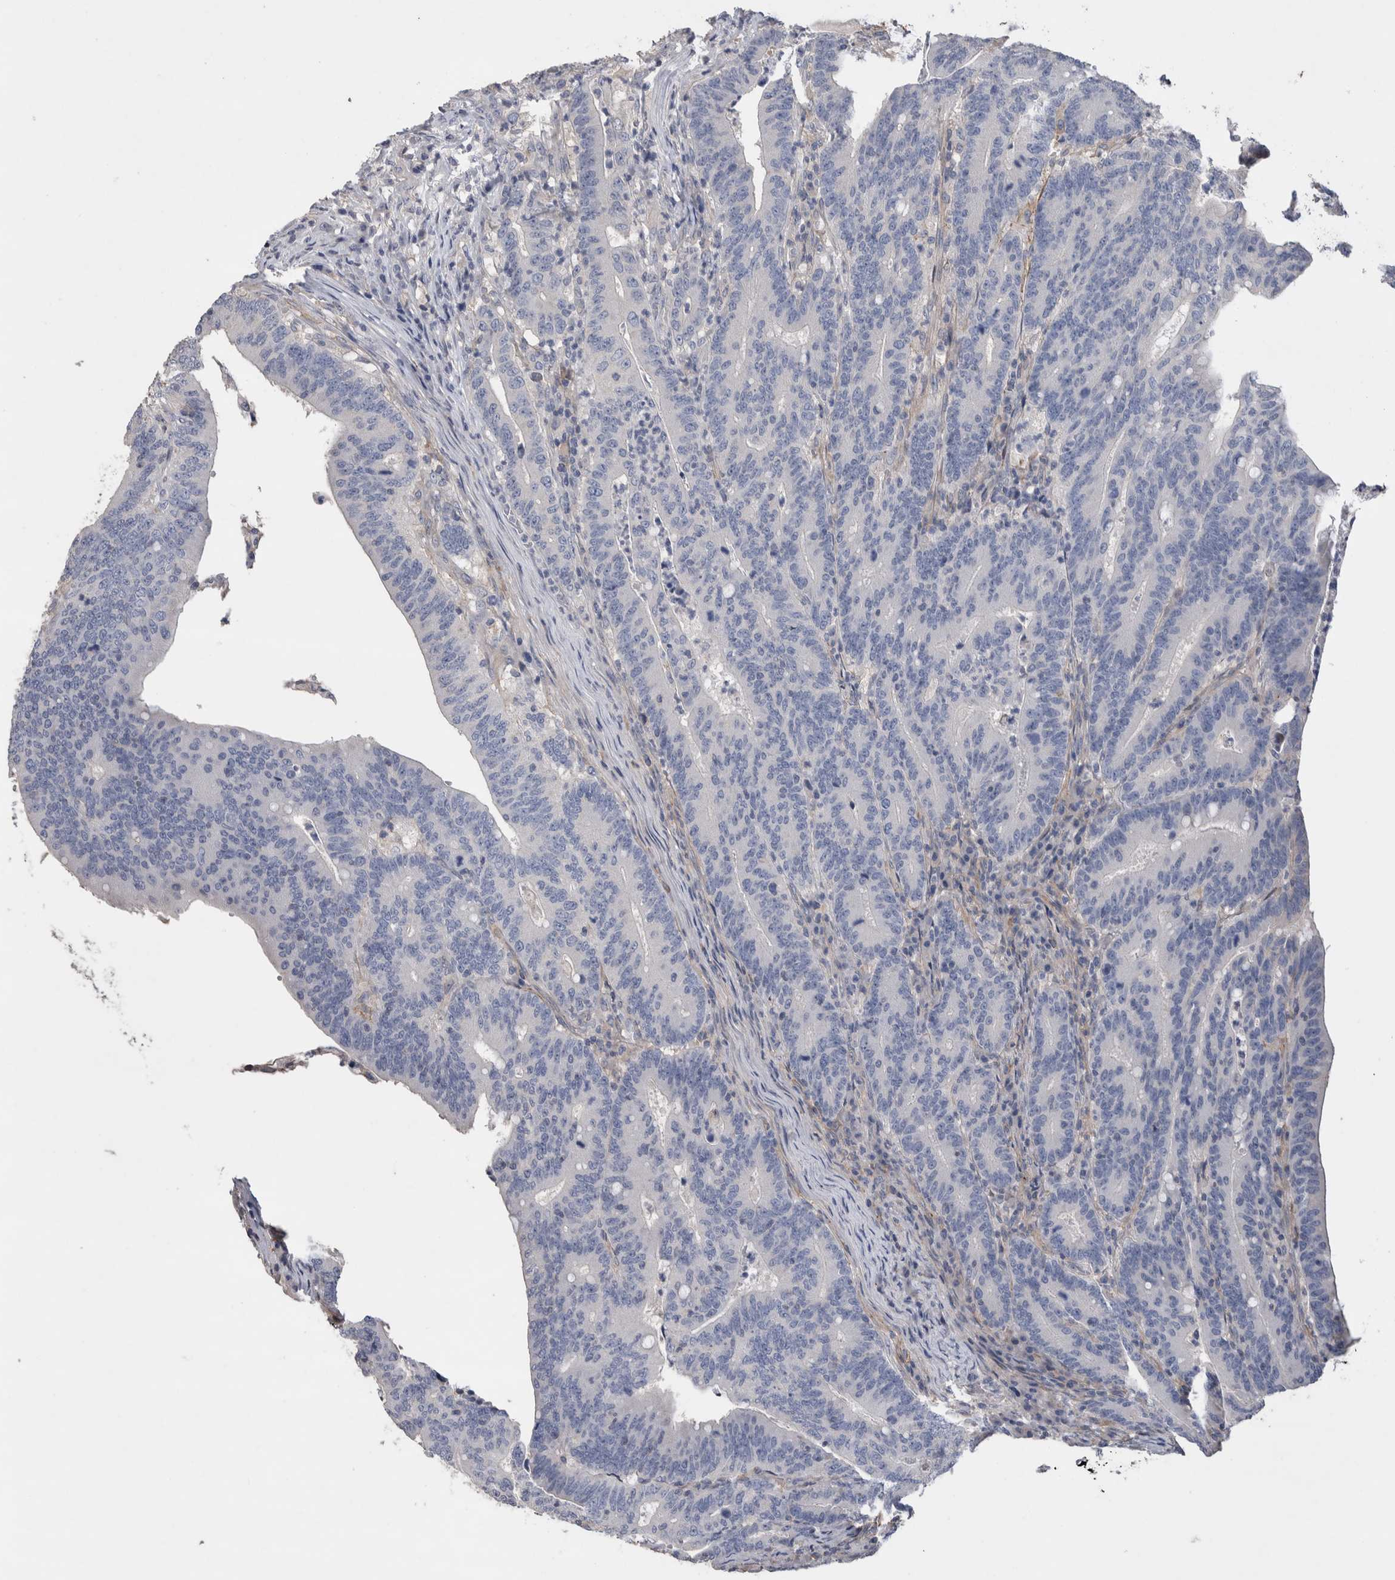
{"staining": {"intensity": "negative", "quantity": "none", "location": "none"}, "tissue": "colorectal cancer", "cell_type": "Tumor cells", "image_type": "cancer", "snomed": [{"axis": "morphology", "description": "Adenocarcinoma, NOS"}, {"axis": "topography", "description": "Colon"}], "caption": "Colorectal cancer (adenocarcinoma) was stained to show a protein in brown. There is no significant staining in tumor cells. The staining is performed using DAB brown chromogen with nuclei counter-stained in using hematoxylin.", "gene": "GCNA", "patient": {"sex": "female", "age": 66}}